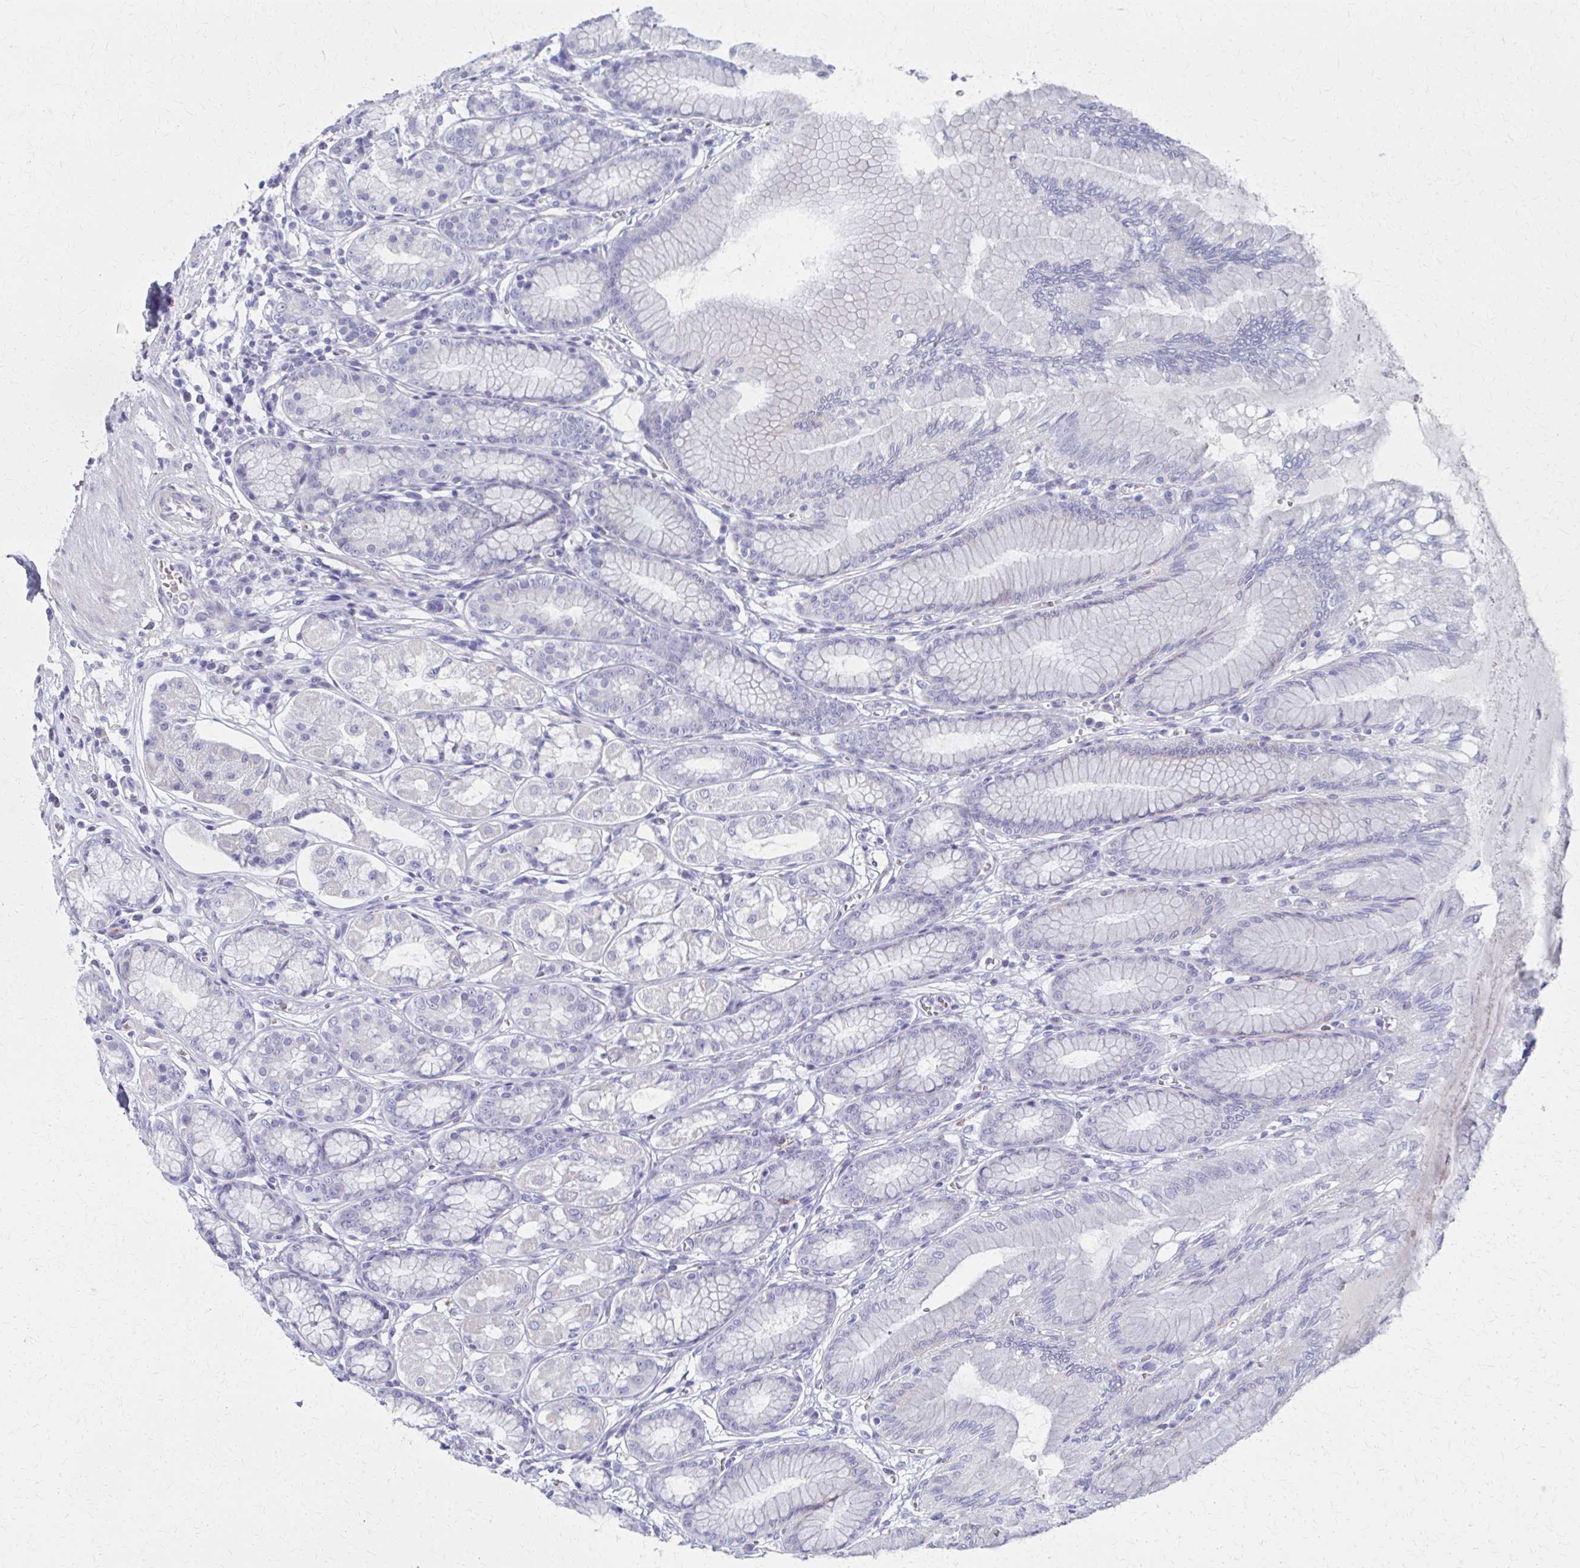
{"staining": {"intensity": "negative", "quantity": "none", "location": "none"}, "tissue": "stomach", "cell_type": "Glandular cells", "image_type": "normal", "snomed": [{"axis": "morphology", "description": "Normal tissue, NOS"}, {"axis": "topography", "description": "Stomach"}, {"axis": "topography", "description": "Stomach, lower"}], "caption": "Stomach stained for a protein using immunohistochemistry exhibits no staining glandular cells.", "gene": "MS4A2", "patient": {"sex": "male", "age": 76}}